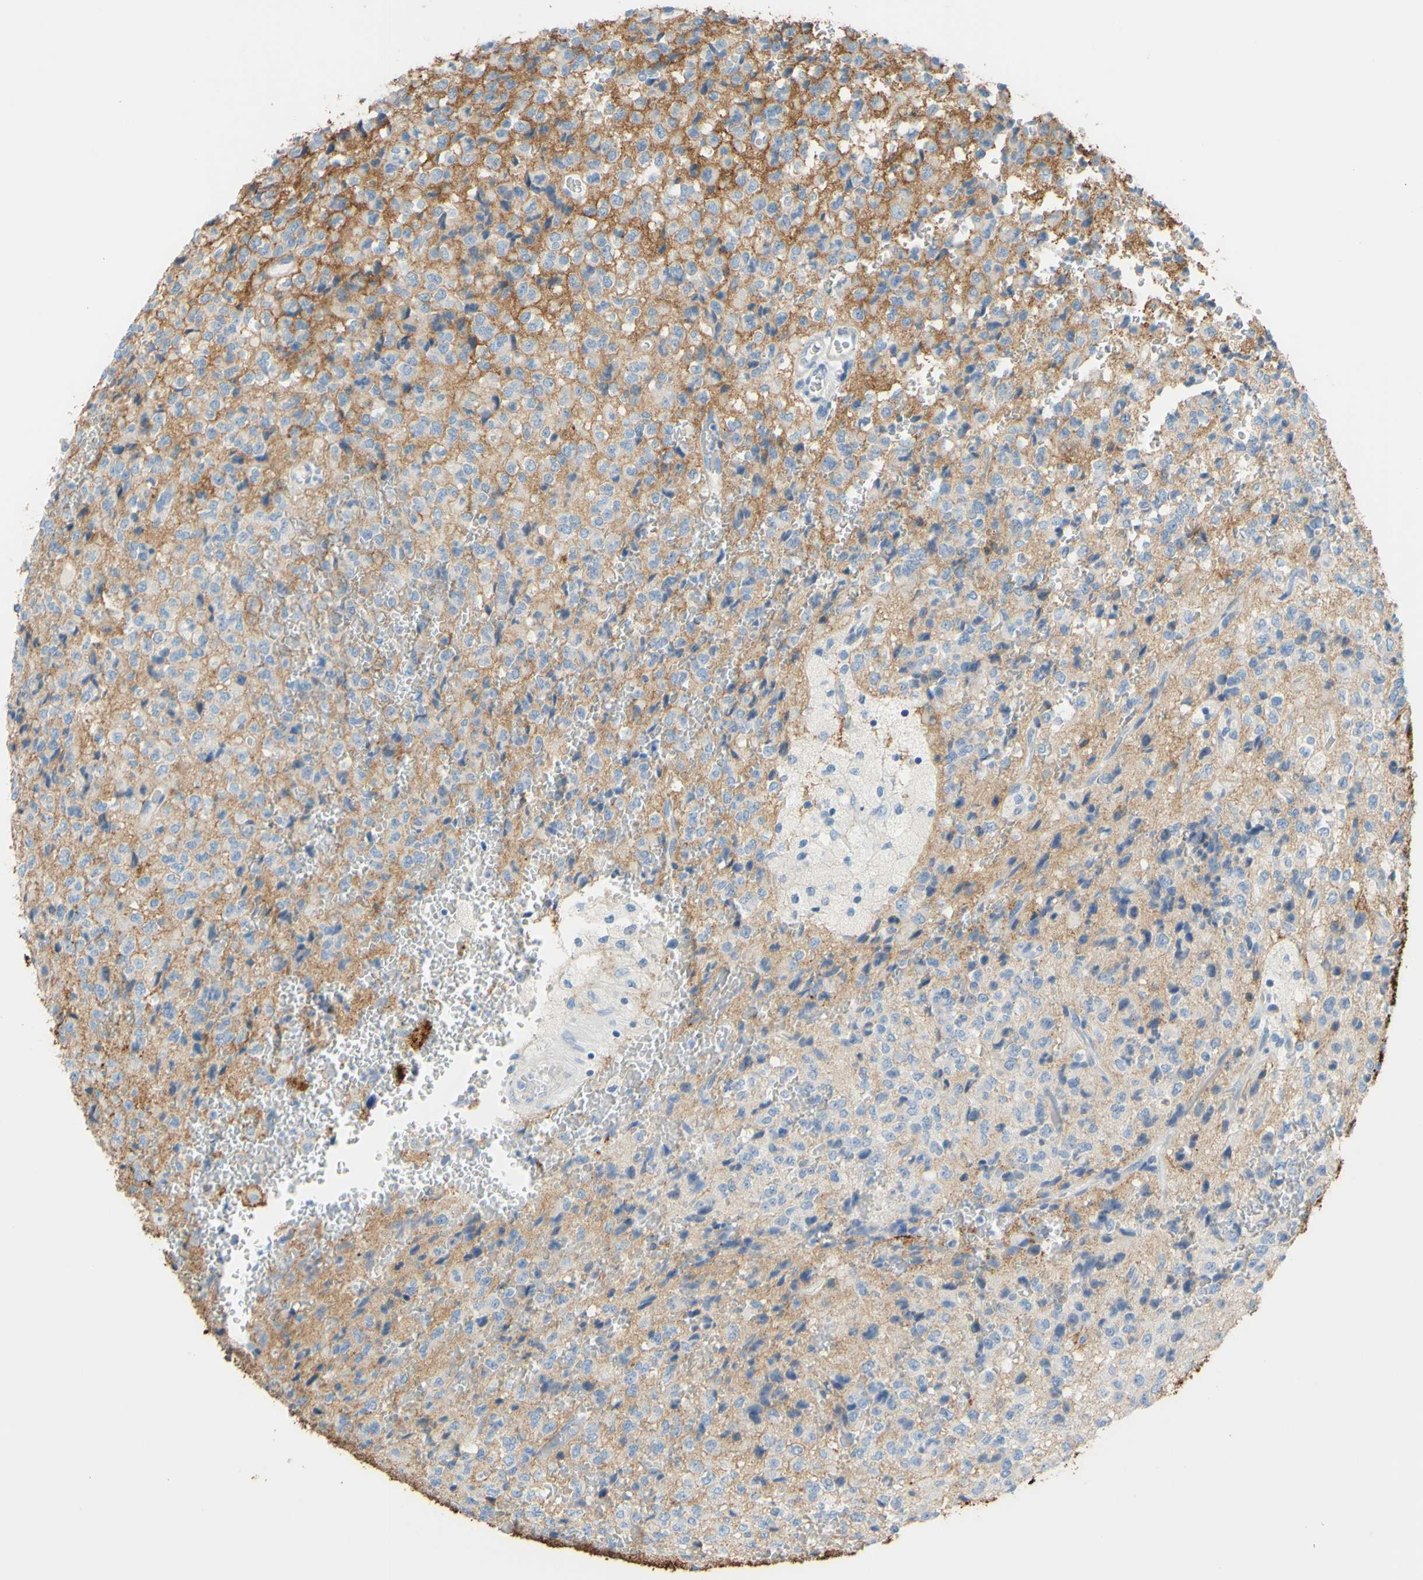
{"staining": {"intensity": "weak", "quantity": ">75%", "location": "cytoplasmic/membranous"}, "tissue": "glioma", "cell_type": "Tumor cells", "image_type": "cancer", "snomed": [{"axis": "morphology", "description": "Glioma, malignant, High grade"}, {"axis": "topography", "description": "pancreas cauda"}], "caption": "DAB (3,3'-diaminobenzidine) immunohistochemical staining of malignant glioma (high-grade) displays weak cytoplasmic/membranous protein positivity in about >75% of tumor cells. The staining was performed using DAB (3,3'-diaminobenzidine) to visualize the protein expression in brown, while the nuclei were stained in blue with hematoxylin (Magnification: 20x).", "gene": "SLC1A2", "patient": {"sex": "male", "age": 60}}